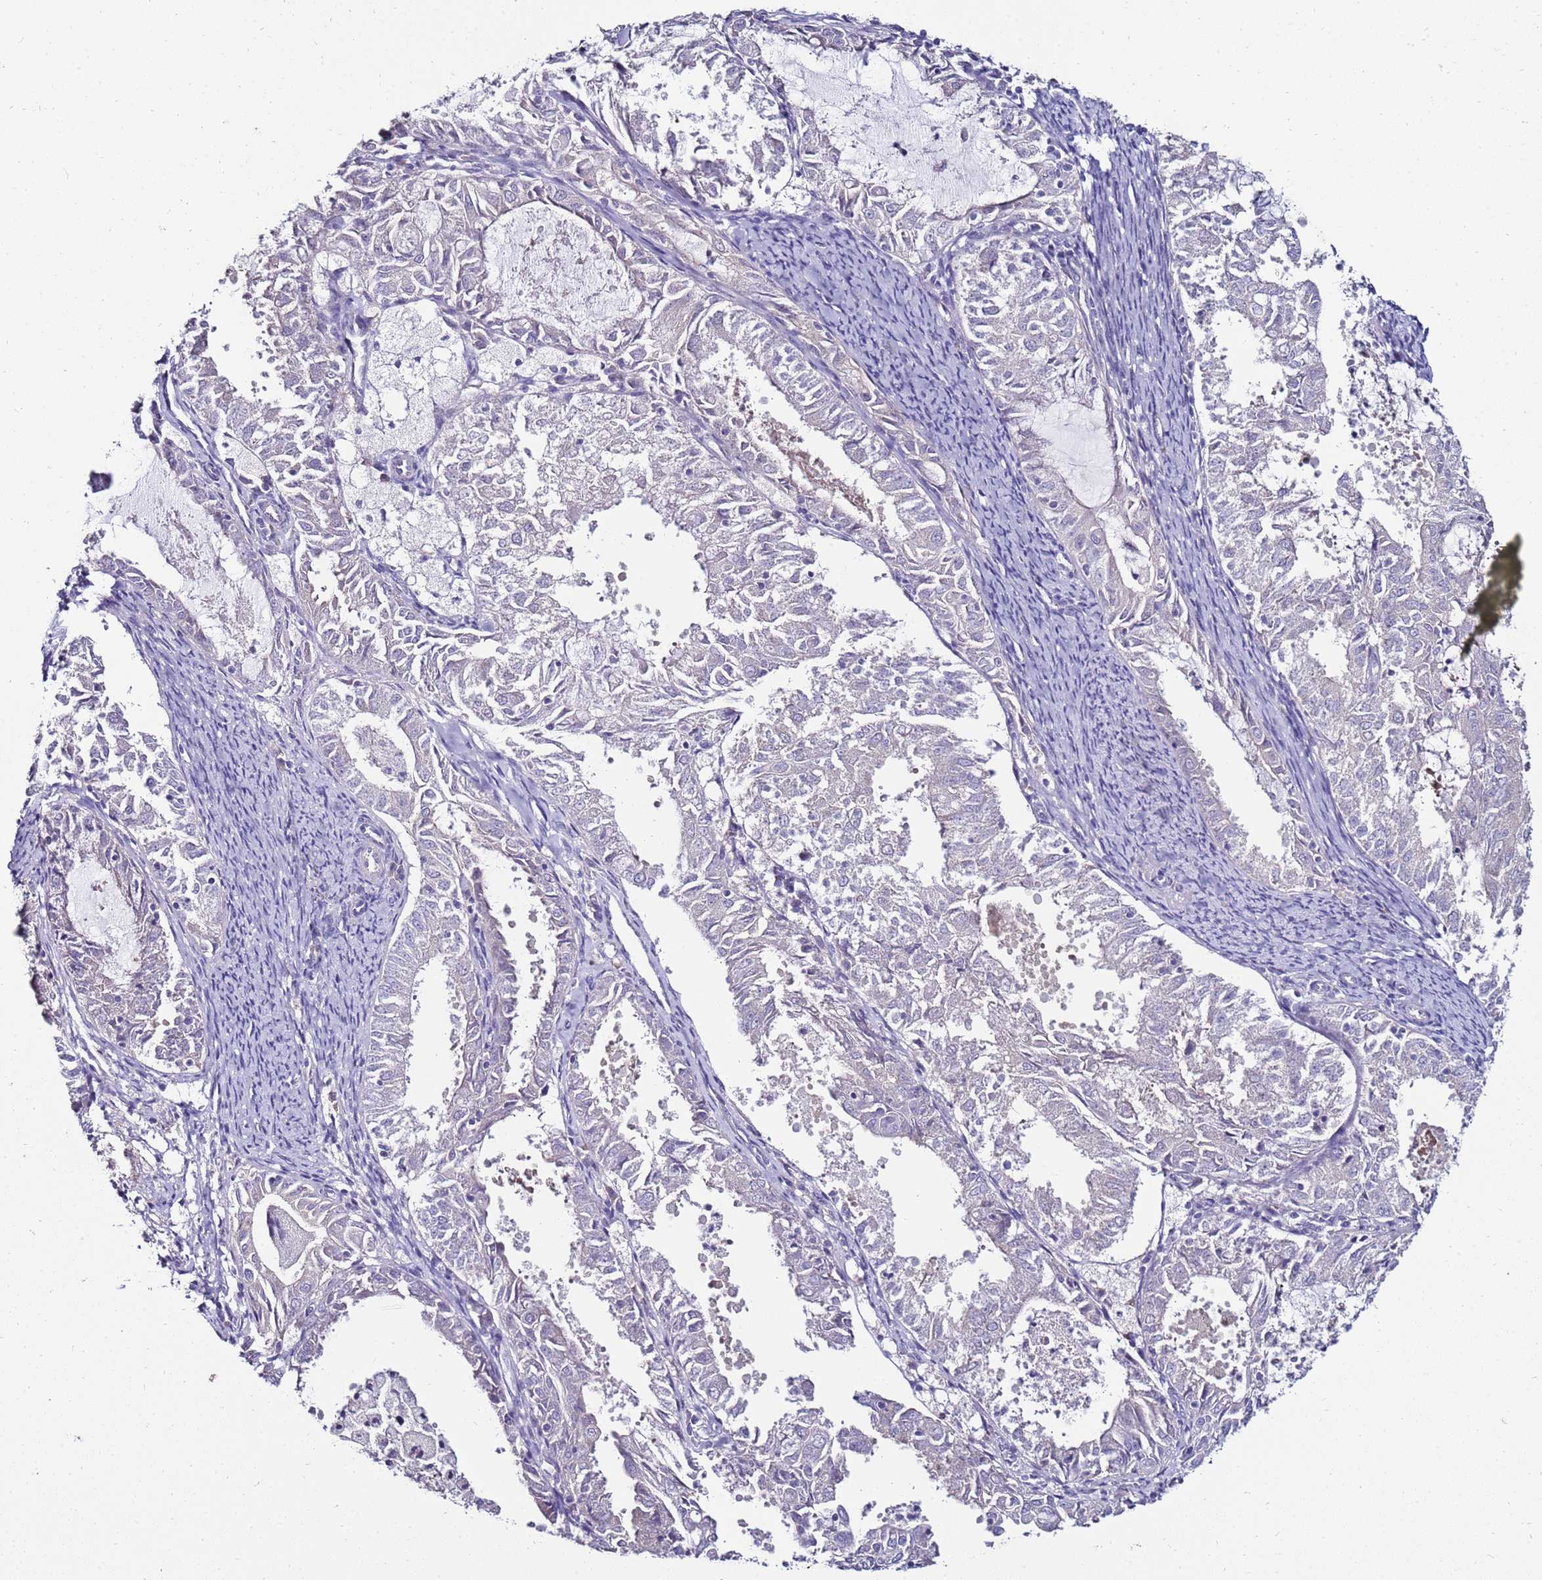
{"staining": {"intensity": "negative", "quantity": "none", "location": "none"}, "tissue": "endometrial cancer", "cell_type": "Tumor cells", "image_type": "cancer", "snomed": [{"axis": "morphology", "description": "Adenocarcinoma, NOS"}, {"axis": "topography", "description": "Endometrium"}], "caption": "A photomicrograph of human endometrial cancer is negative for staining in tumor cells.", "gene": "GPN3", "patient": {"sex": "female", "age": 57}}